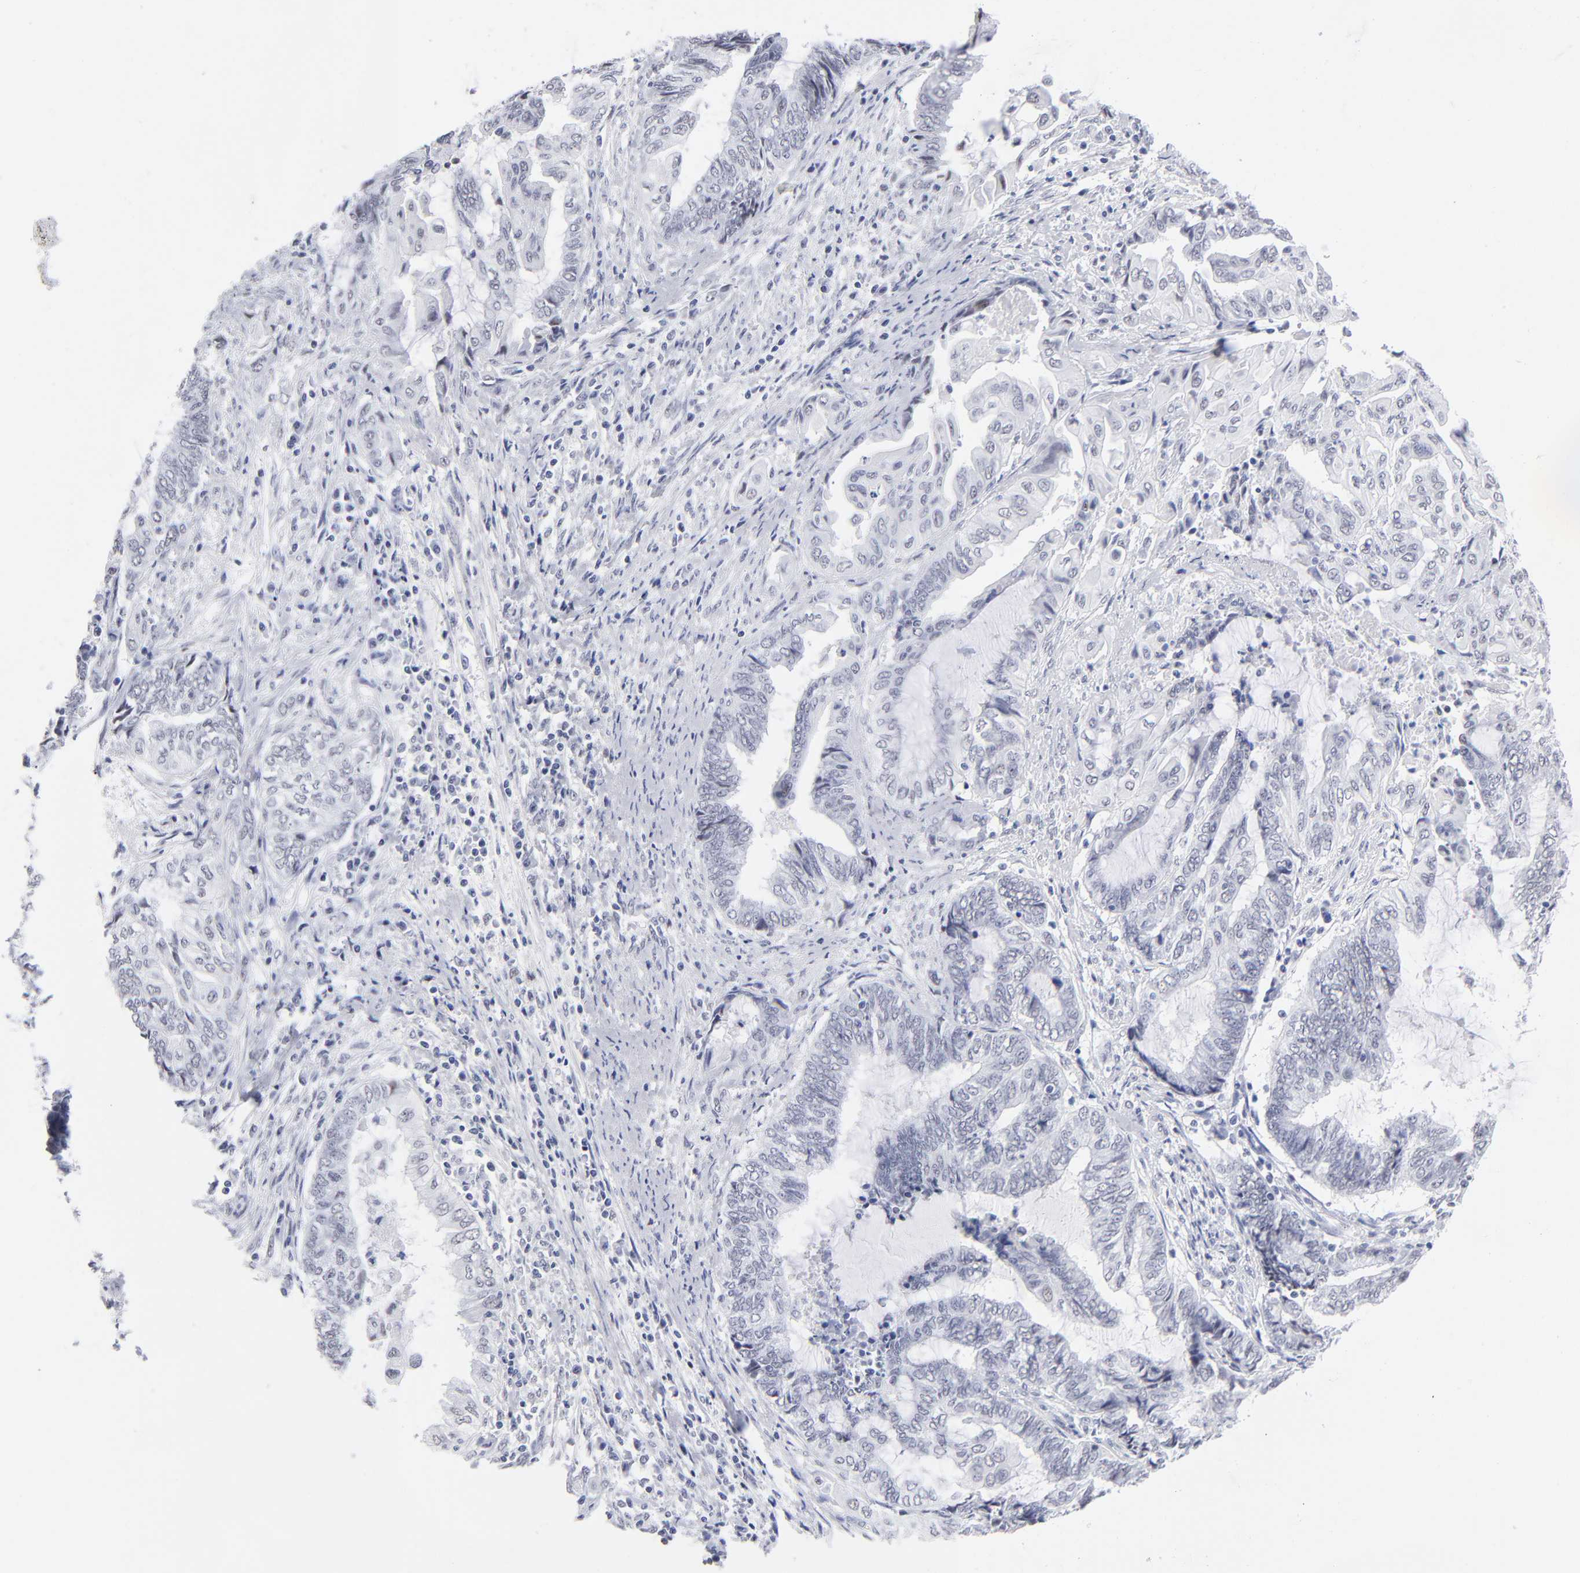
{"staining": {"intensity": "weak", "quantity": "<25%", "location": "nuclear"}, "tissue": "endometrial cancer", "cell_type": "Tumor cells", "image_type": "cancer", "snomed": [{"axis": "morphology", "description": "Adenocarcinoma, NOS"}, {"axis": "topography", "description": "Uterus"}, {"axis": "topography", "description": "Endometrium"}], "caption": "Tumor cells are negative for brown protein staining in endometrial cancer.", "gene": "SNRPB", "patient": {"sex": "female", "age": 70}}